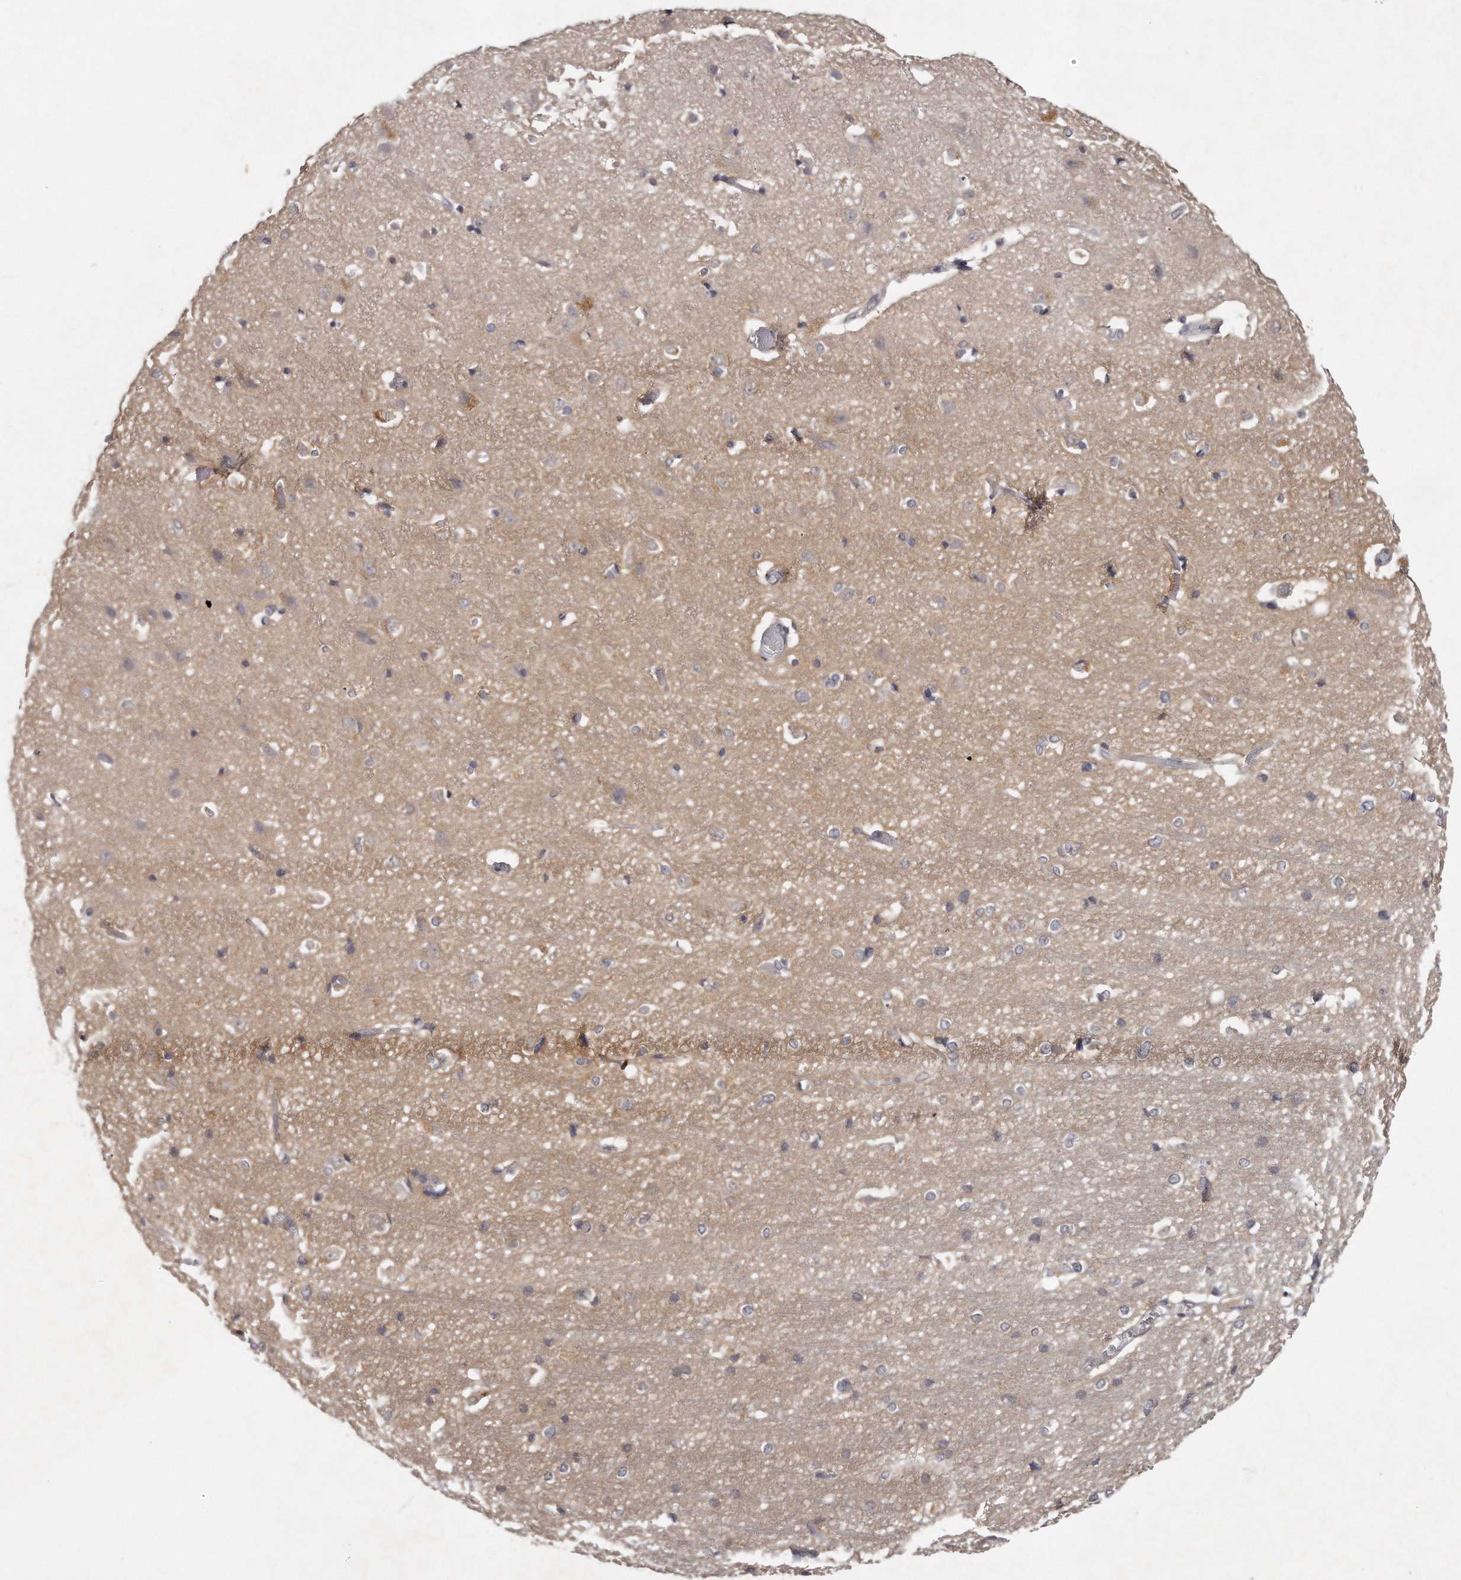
{"staining": {"intensity": "negative", "quantity": "none", "location": "none"}, "tissue": "cerebral cortex", "cell_type": "Endothelial cells", "image_type": "normal", "snomed": [{"axis": "morphology", "description": "Normal tissue, NOS"}, {"axis": "topography", "description": "Cerebral cortex"}], "caption": "Cerebral cortex was stained to show a protein in brown. There is no significant positivity in endothelial cells. Brightfield microscopy of IHC stained with DAB (3,3'-diaminobenzidine) (brown) and hematoxylin (blue), captured at high magnification.", "gene": "GGCT", "patient": {"sex": "male", "age": 54}}